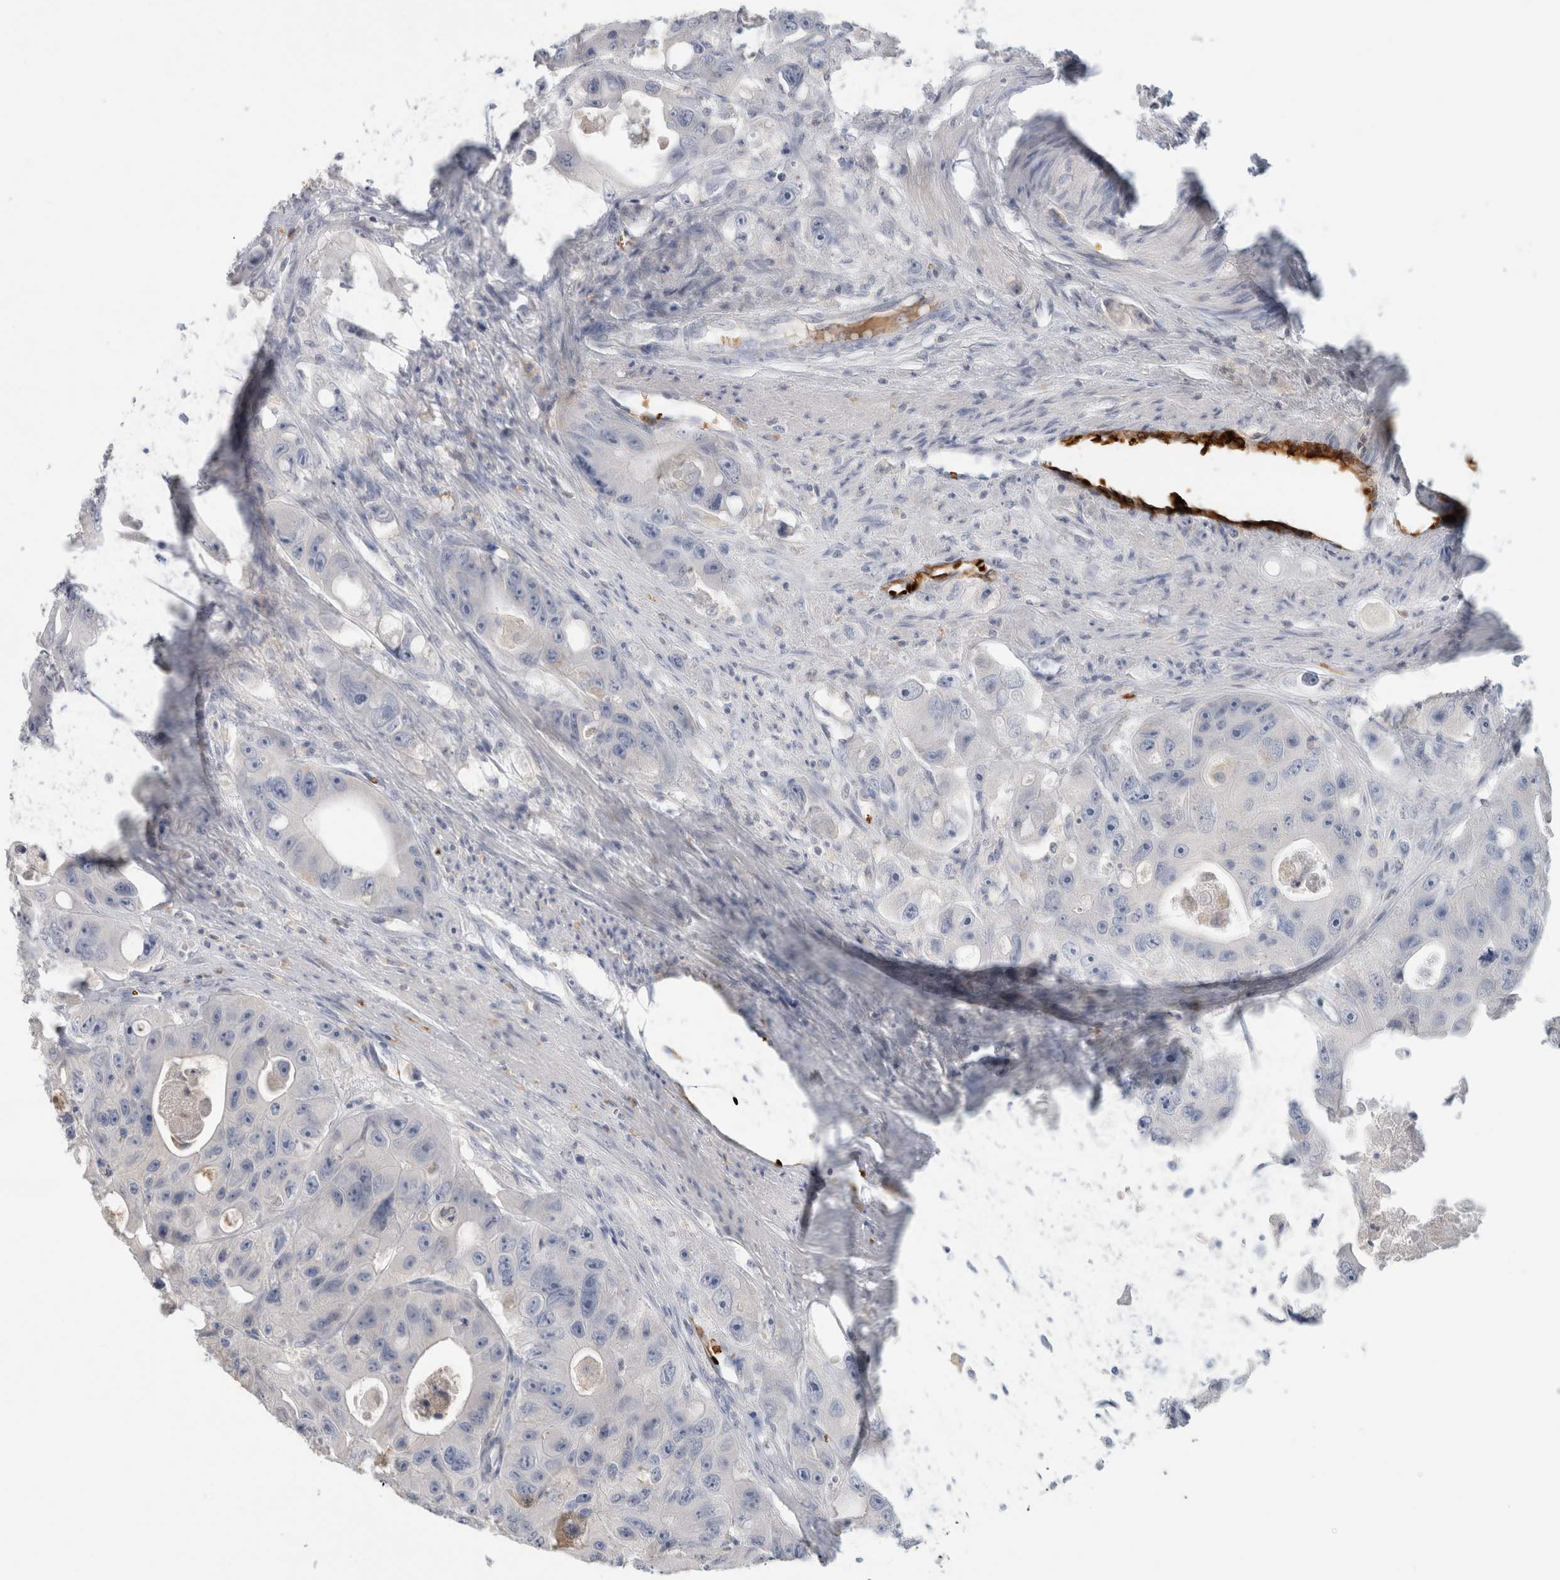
{"staining": {"intensity": "negative", "quantity": "none", "location": "none"}, "tissue": "colorectal cancer", "cell_type": "Tumor cells", "image_type": "cancer", "snomed": [{"axis": "morphology", "description": "Adenocarcinoma, NOS"}, {"axis": "topography", "description": "Colon"}], "caption": "Immunohistochemistry (IHC) of human colorectal cancer (adenocarcinoma) reveals no expression in tumor cells.", "gene": "CA1", "patient": {"sex": "female", "age": 46}}